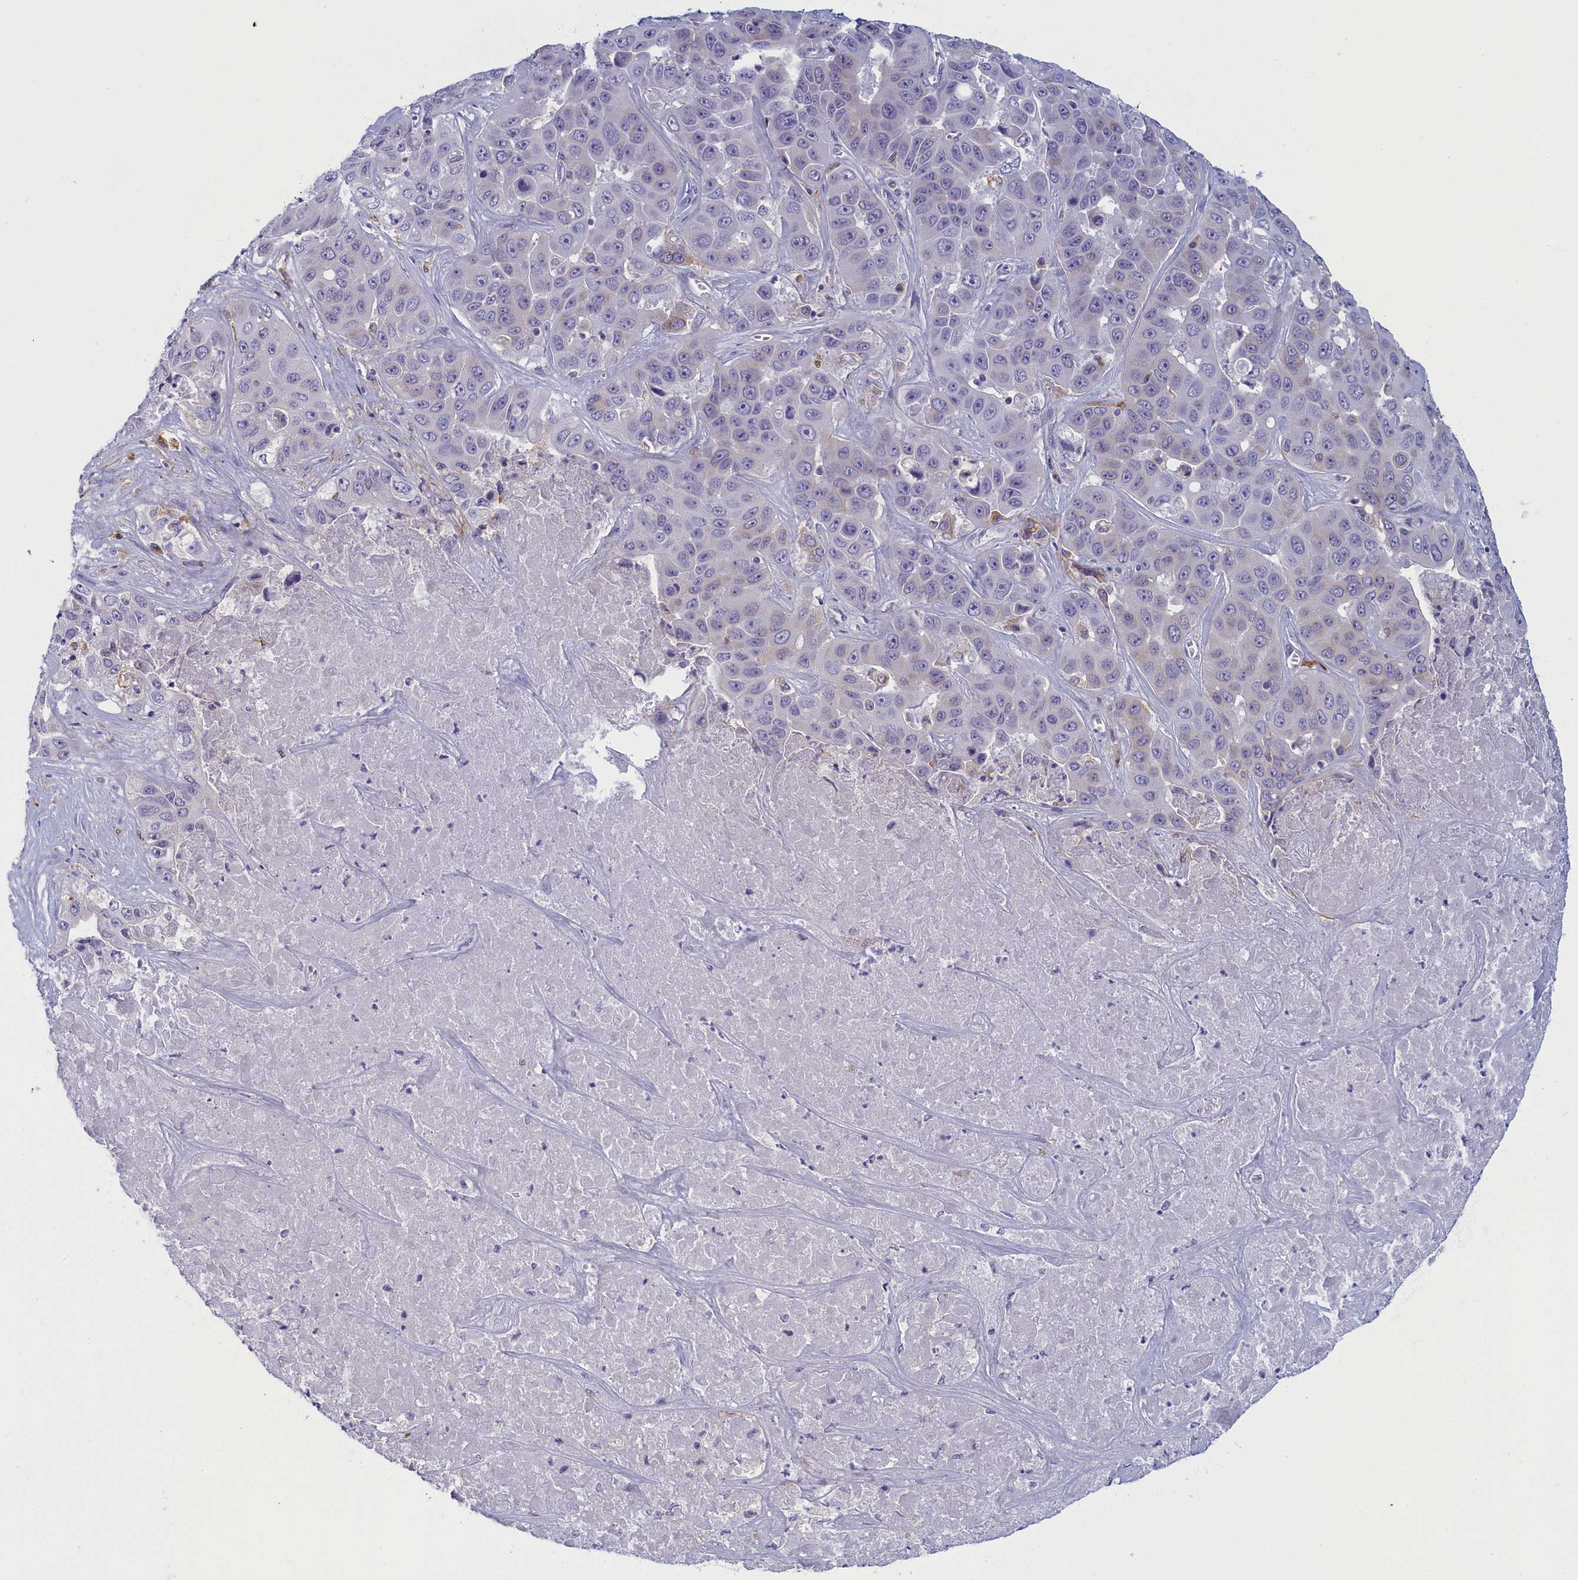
{"staining": {"intensity": "negative", "quantity": "none", "location": "none"}, "tissue": "liver cancer", "cell_type": "Tumor cells", "image_type": "cancer", "snomed": [{"axis": "morphology", "description": "Cholangiocarcinoma"}, {"axis": "topography", "description": "Liver"}], "caption": "Tumor cells are negative for protein expression in human cholangiocarcinoma (liver).", "gene": "NOL10", "patient": {"sex": "female", "age": 52}}